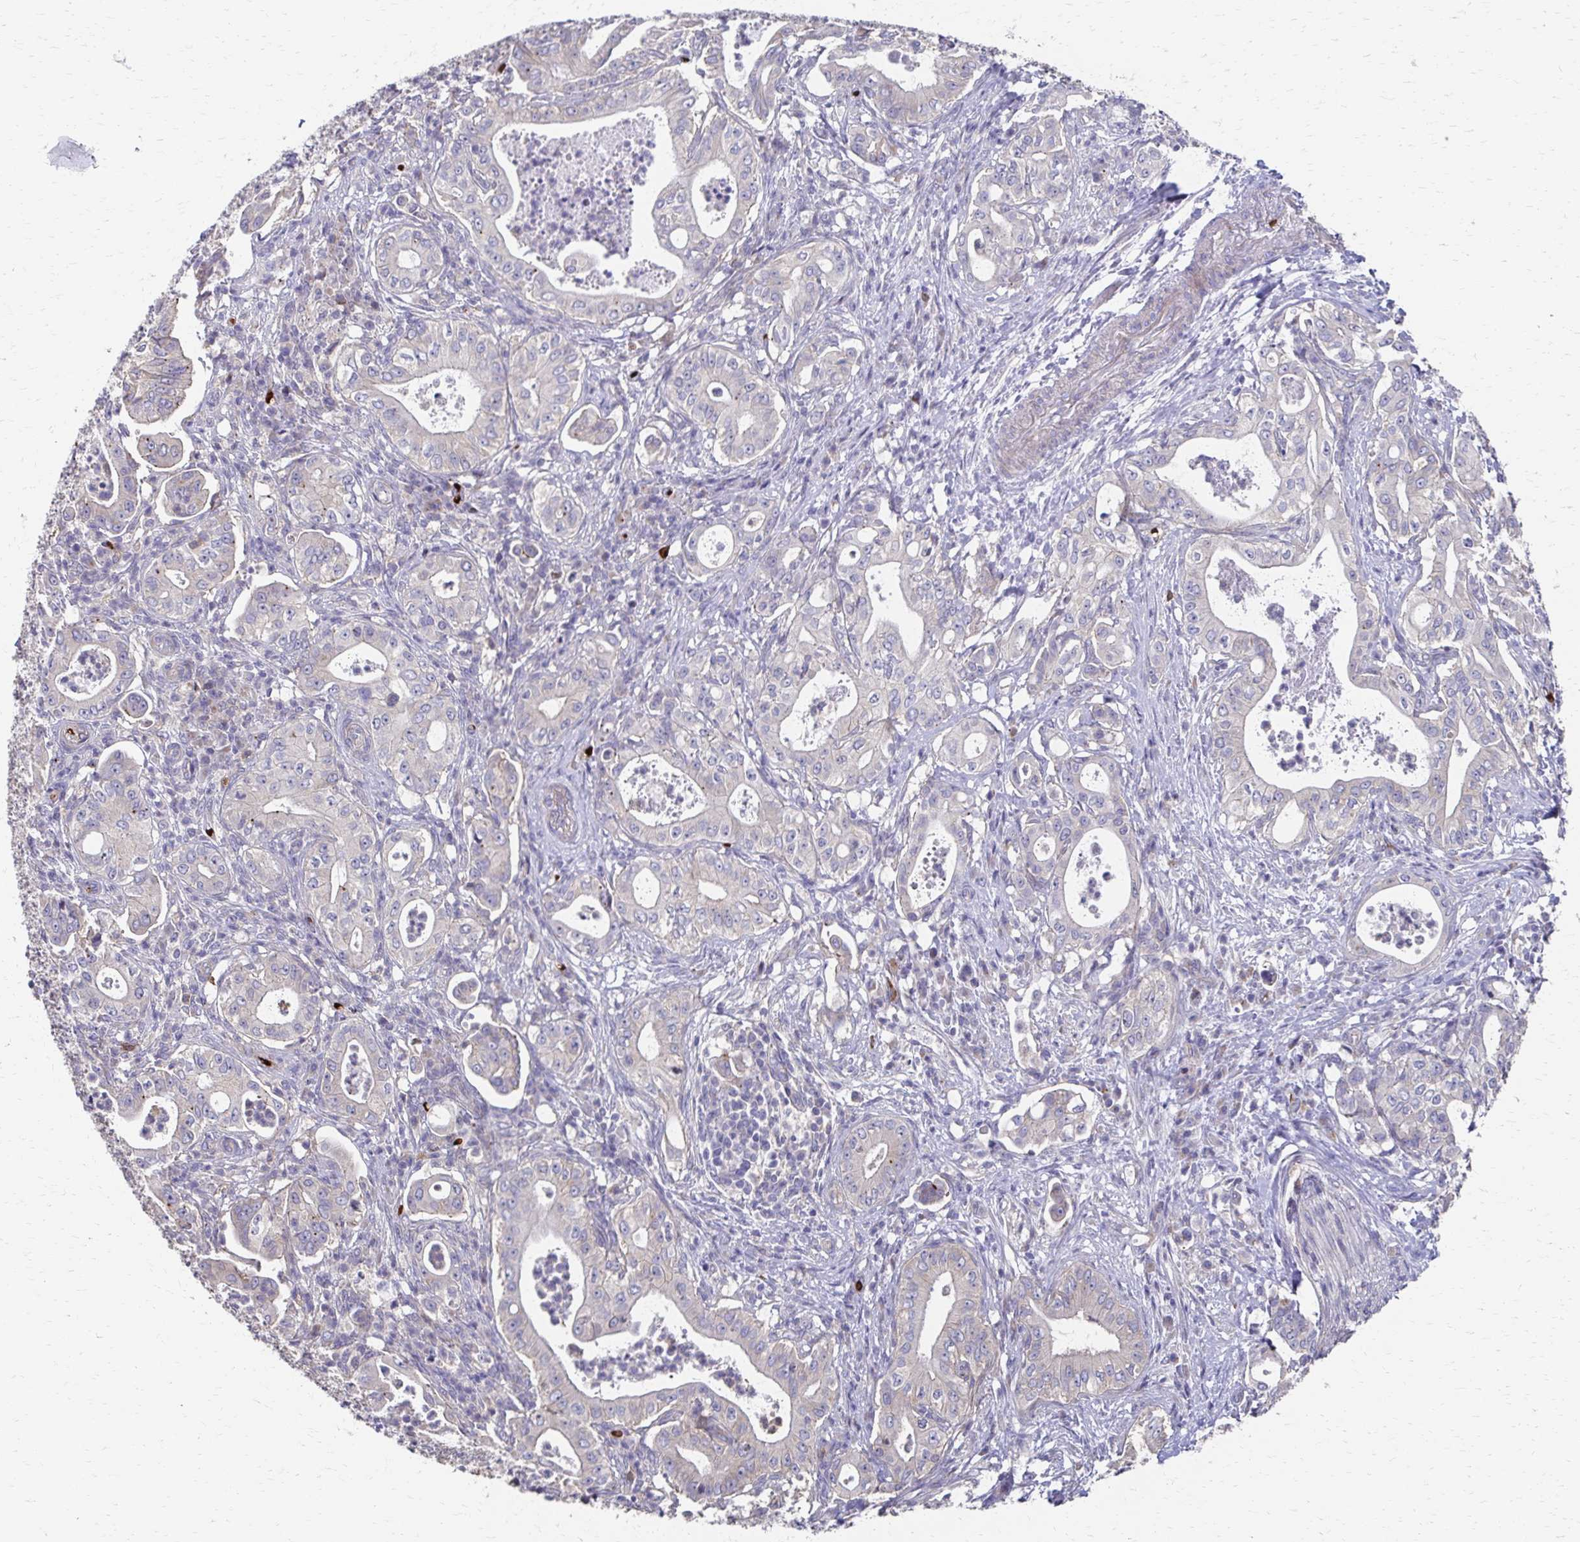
{"staining": {"intensity": "negative", "quantity": "none", "location": "none"}, "tissue": "pancreatic cancer", "cell_type": "Tumor cells", "image_type": "cancer", "snomed": [{"axis": "morphology", "description": "Adenocarcinoma, NOS"}, {"axis": "topography", "description": "Pancreas"}], "caption": "Tumor cells show no significant staining in pancreatic adenocarcinoma. (Immunohistochemistry, brightfield microscopy, high magnification).", "gene": "SKA2", "patient": {"sex": "male", "age": 71}}